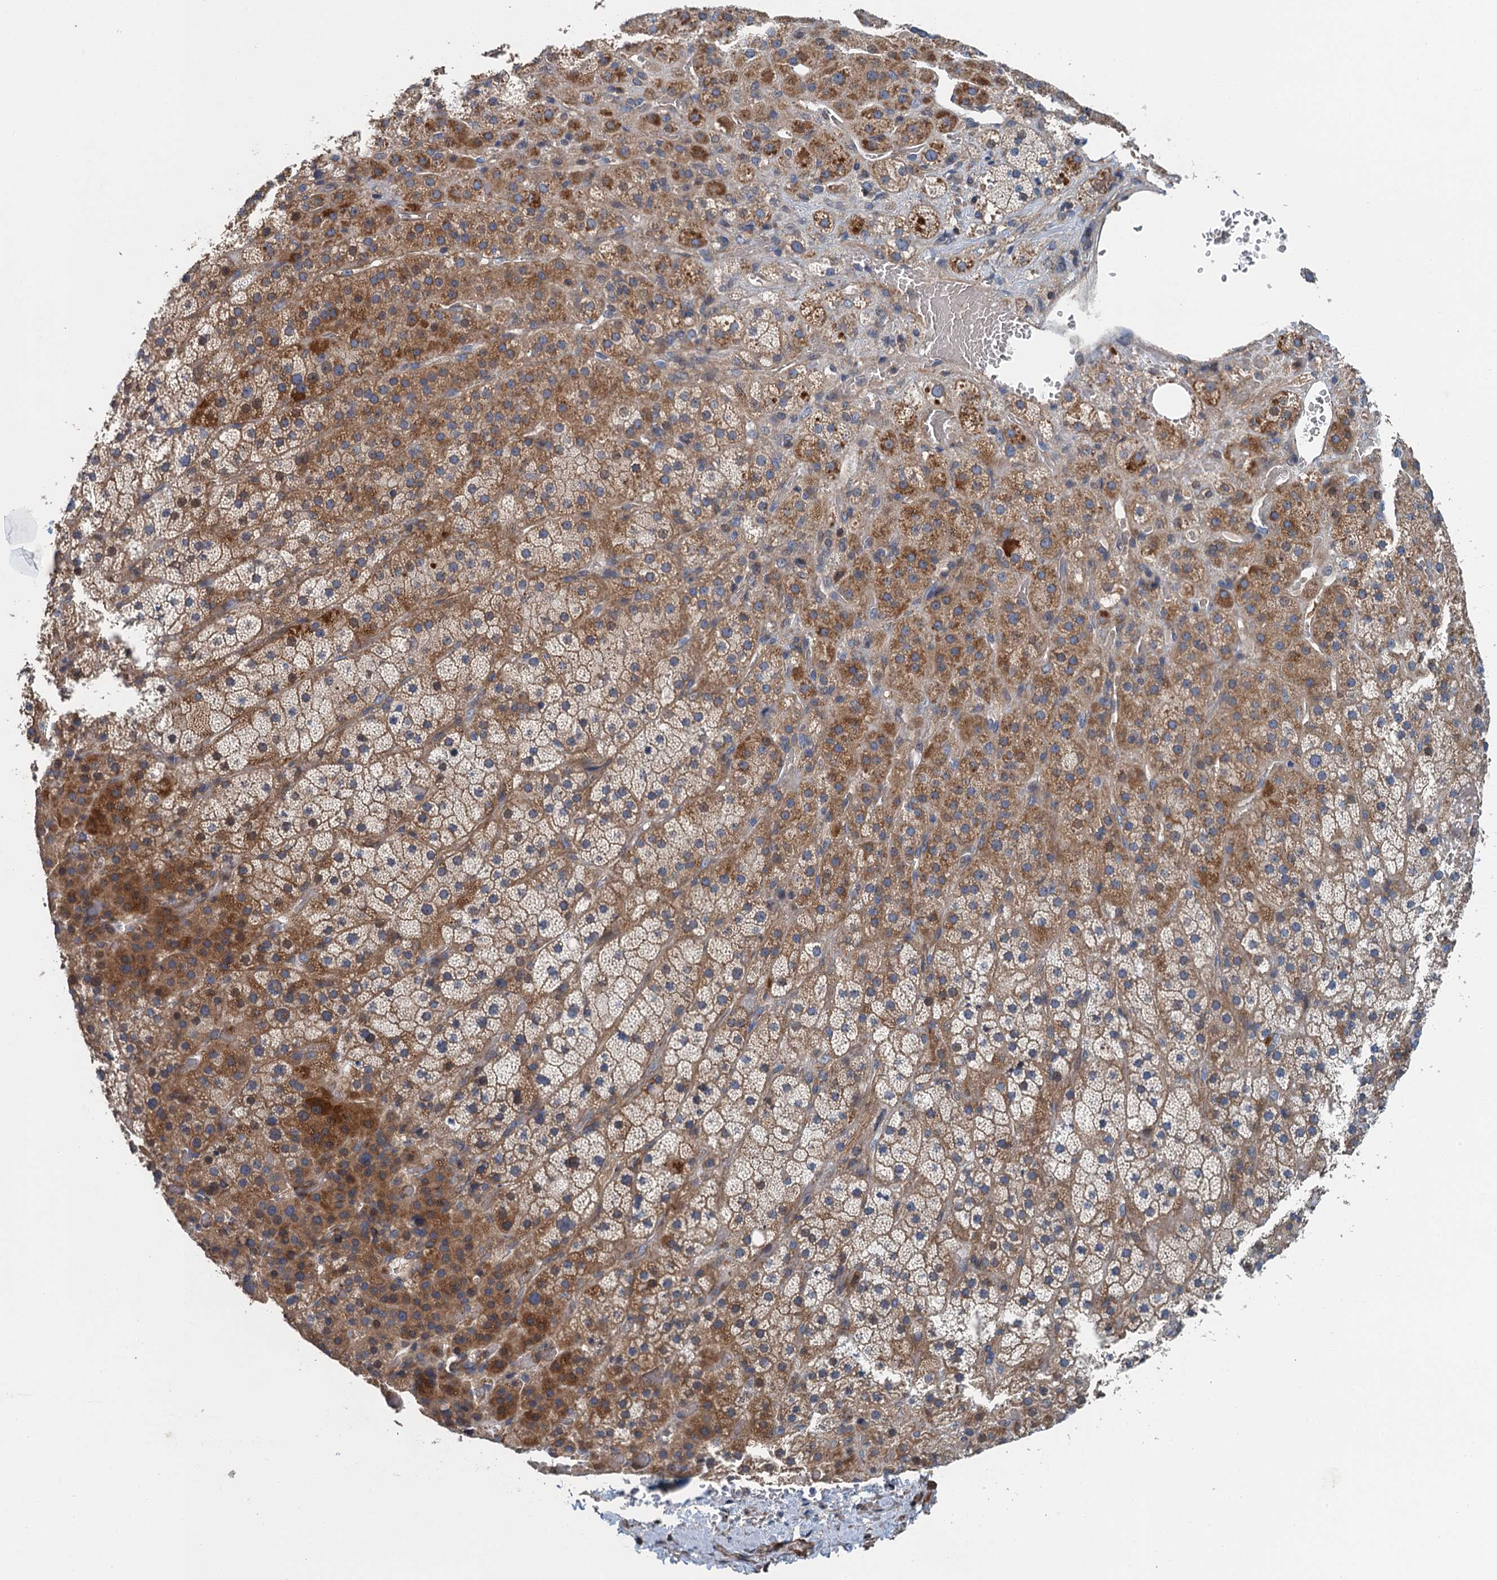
{"staining": {"intensity": "strong", "quantity": "25%-75%", "location": "cytoplasmic/membranous"}, "tissue": "adrenal gland", "cell_type": "Glandular cells", "image_type": "normal", "snomed": [{"axis": "morphology", "description": "Normal tissue, NOS"}, {"axis": "topography", "description": "Adrenal gland"}], "caption": "Human adrenal gland stained for a protein (brown) exhibits strong cytoplasmic/membranous positive expression in approximately 25%-75% of glandular cells.", "gene": "PPP1R14D", "patient": {"sex": "male", "age": 57}}